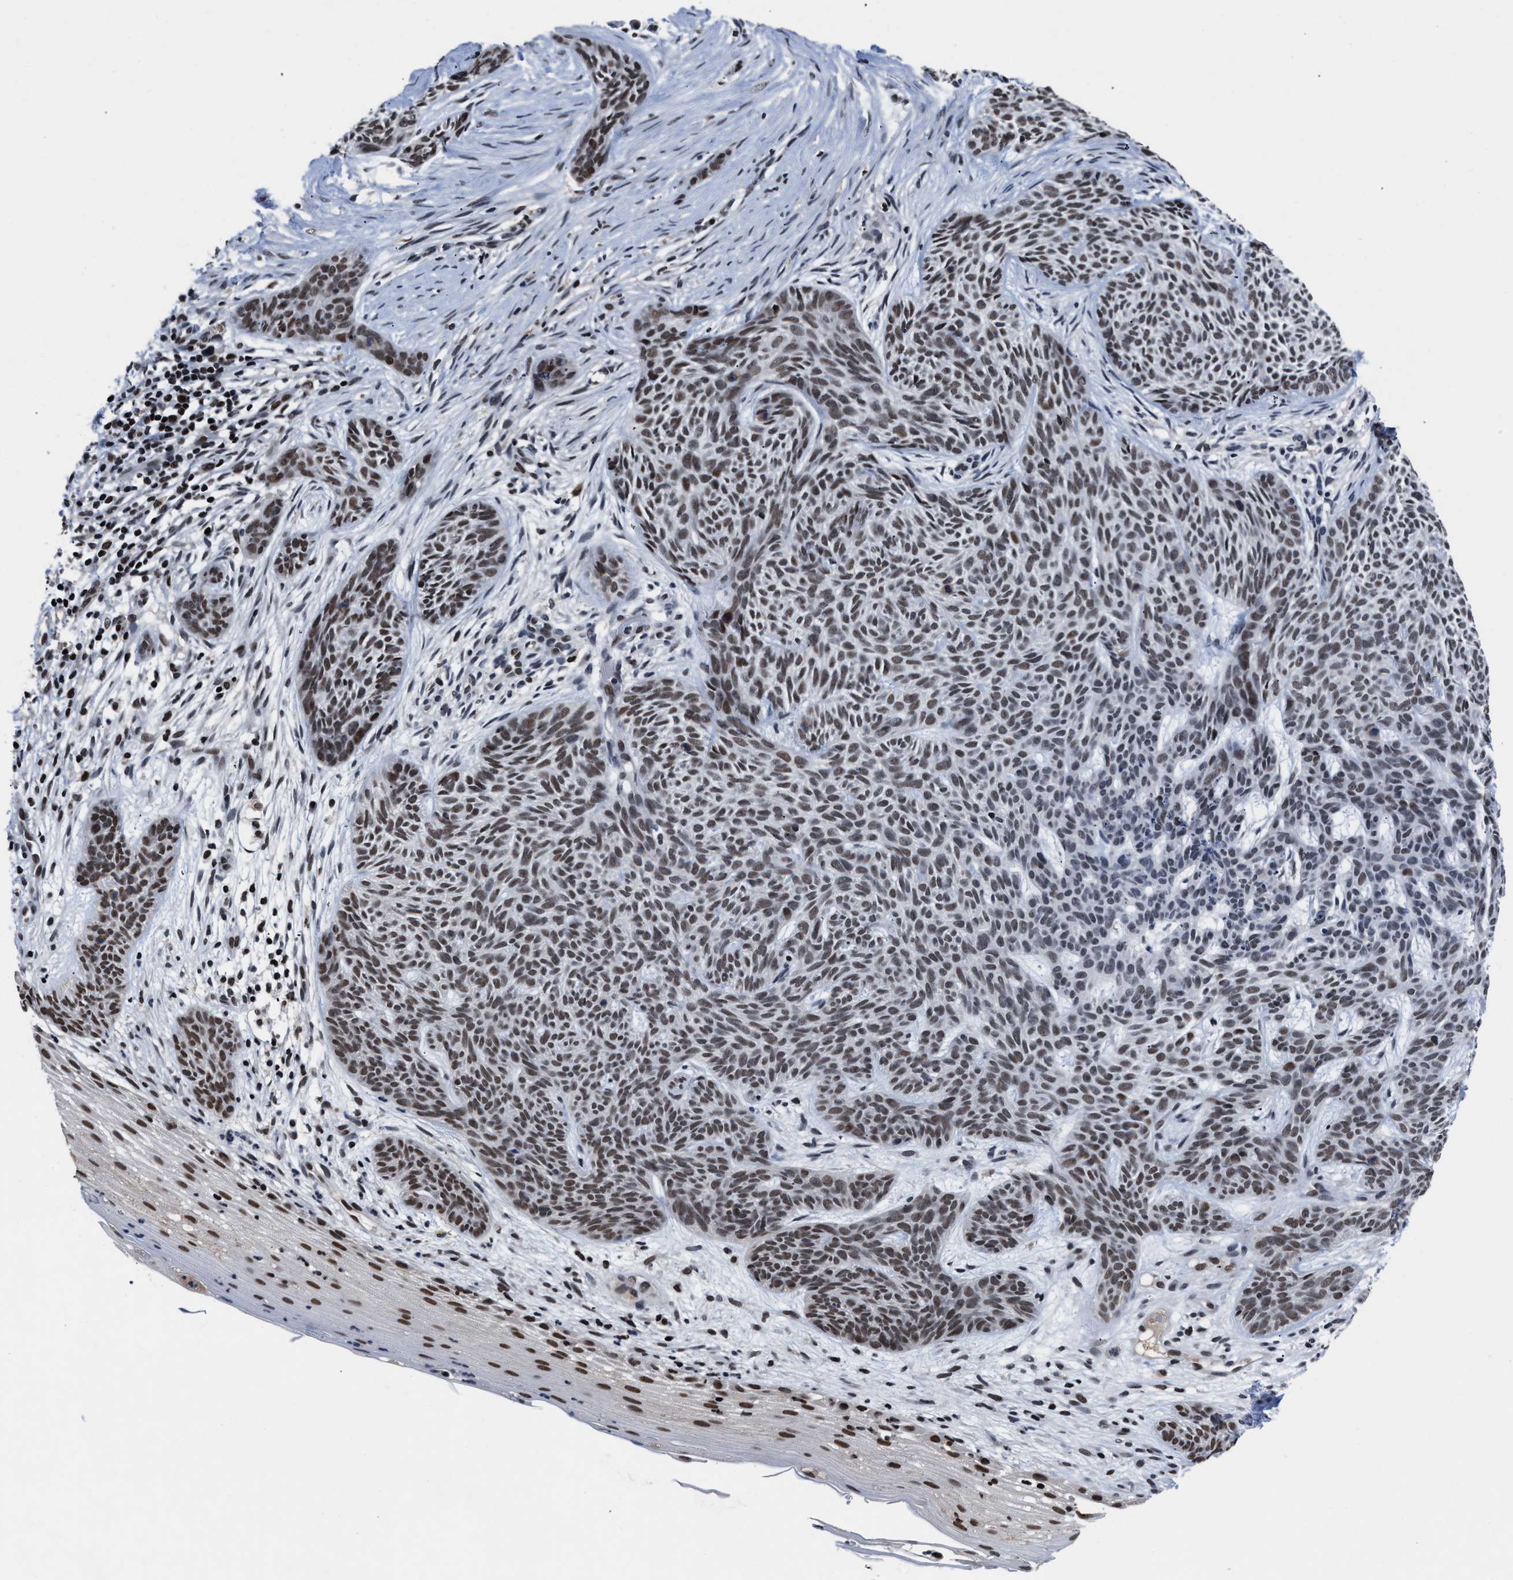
{"staining": {"intensity": "weak", "quantity": ">75%", "location": "nuclear"}, "tissue": "skin cancer", "cell_type": "Tumor cells", "image_type": "cancer", "snomed": [{"axis": "morphology", "description": "Basal cell carcinoma"}, {"axis": "topography", "description": "Skin"}], "caption": "Immunohistochemical staining of skin basal cell carcinoma exhibits low levels of weak nuclear staining in about >75% of tumor cells.", "gene": "WDR81", "patient": {"sex": "female", "age": 59}}